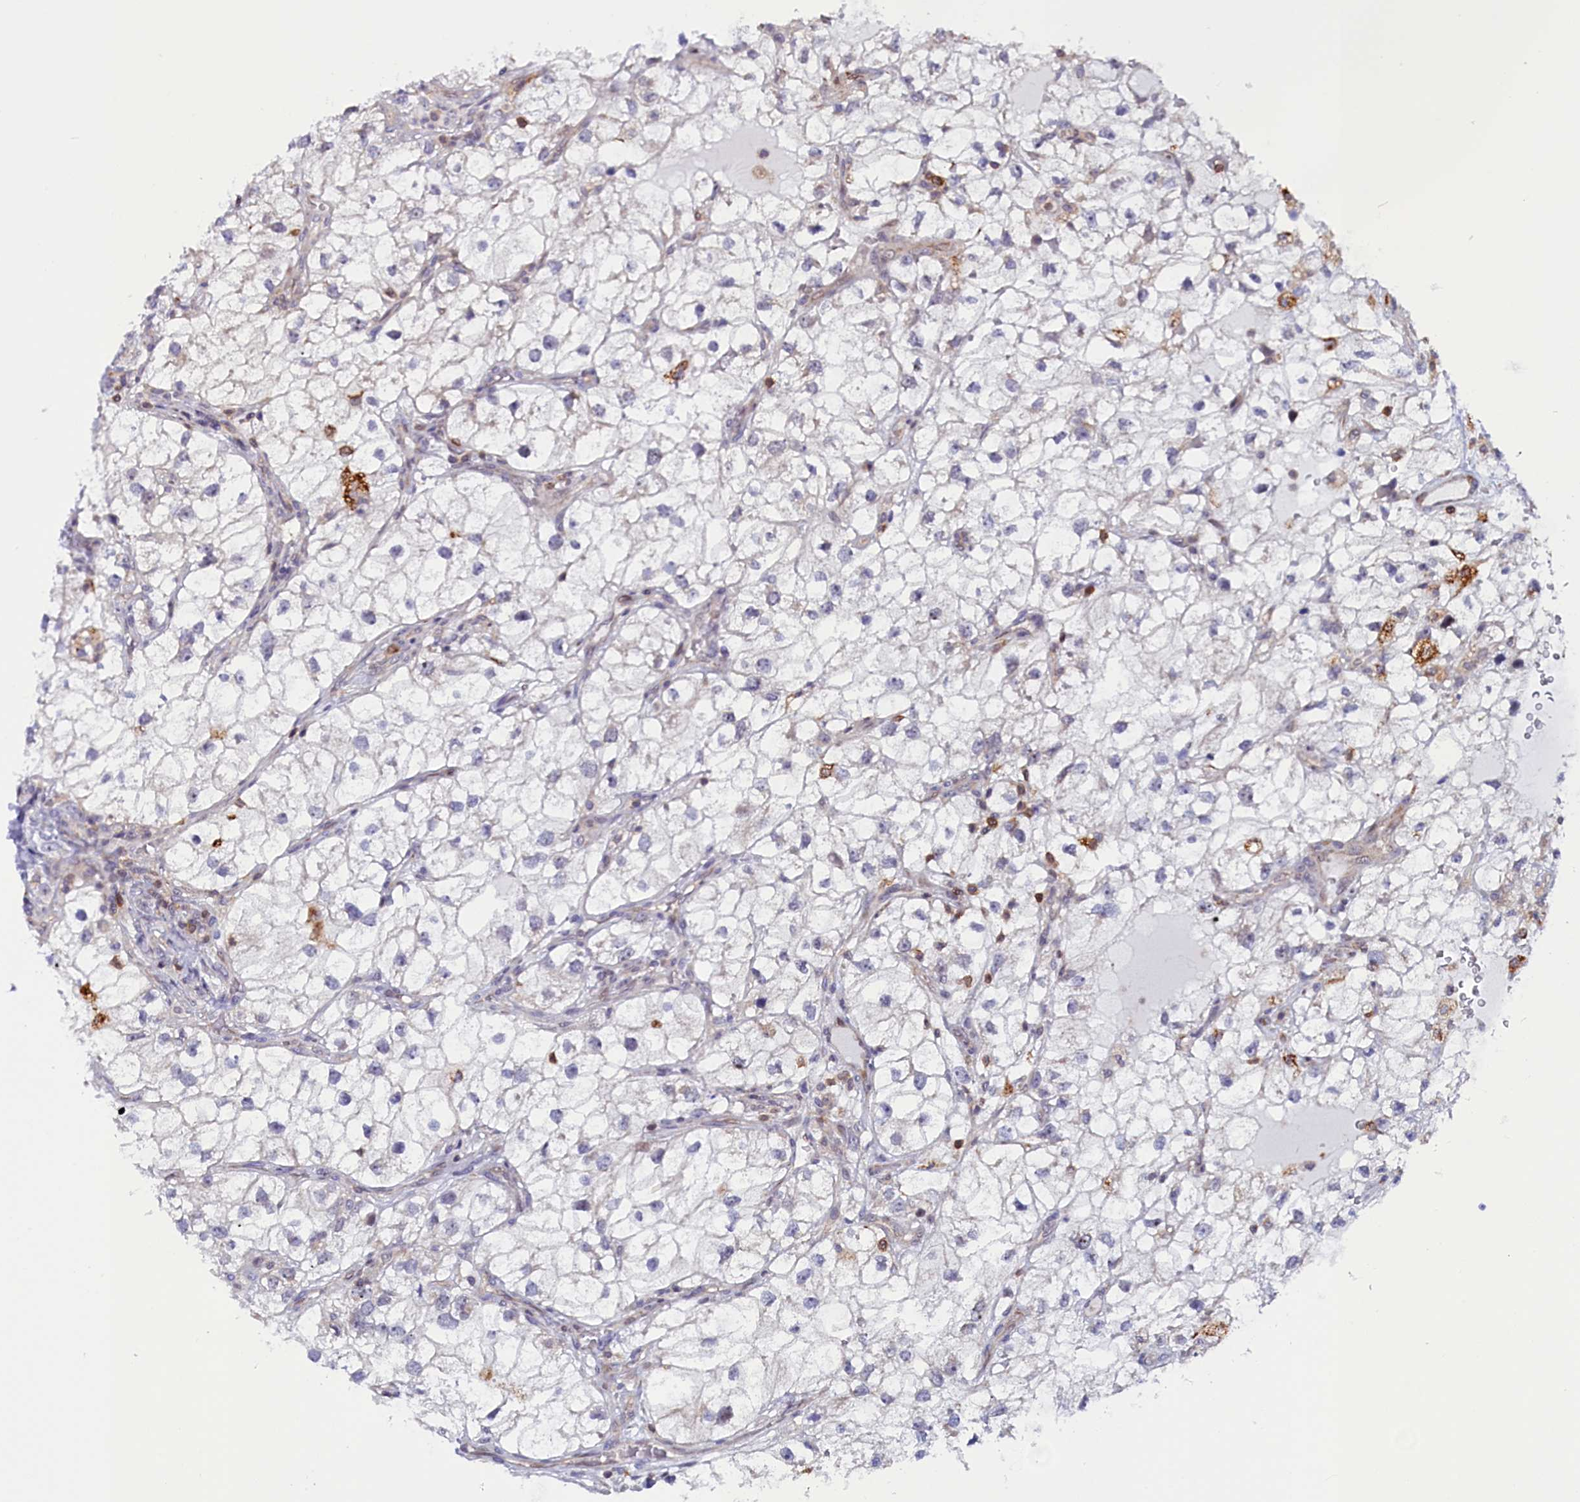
{"staining": {"intensity": "negative", "quantity": "none", "location": "none"}, "tissue": "renal cancer", "cell_type": "Tumor cells", "image_type": "cancer", "snomed": [{"axis": "morphology", "description": "Adenocarcinoma, NOS"}, {"axis": "topography", "description": "Kidney"}], "caption": "Renal cancer (adenocarcinoma) was stained to show a protein in brown. There is no significant positivity in tumor cells.", "gene": "CIAPIN1", "patient": {"sex": "male", "age": 59}}